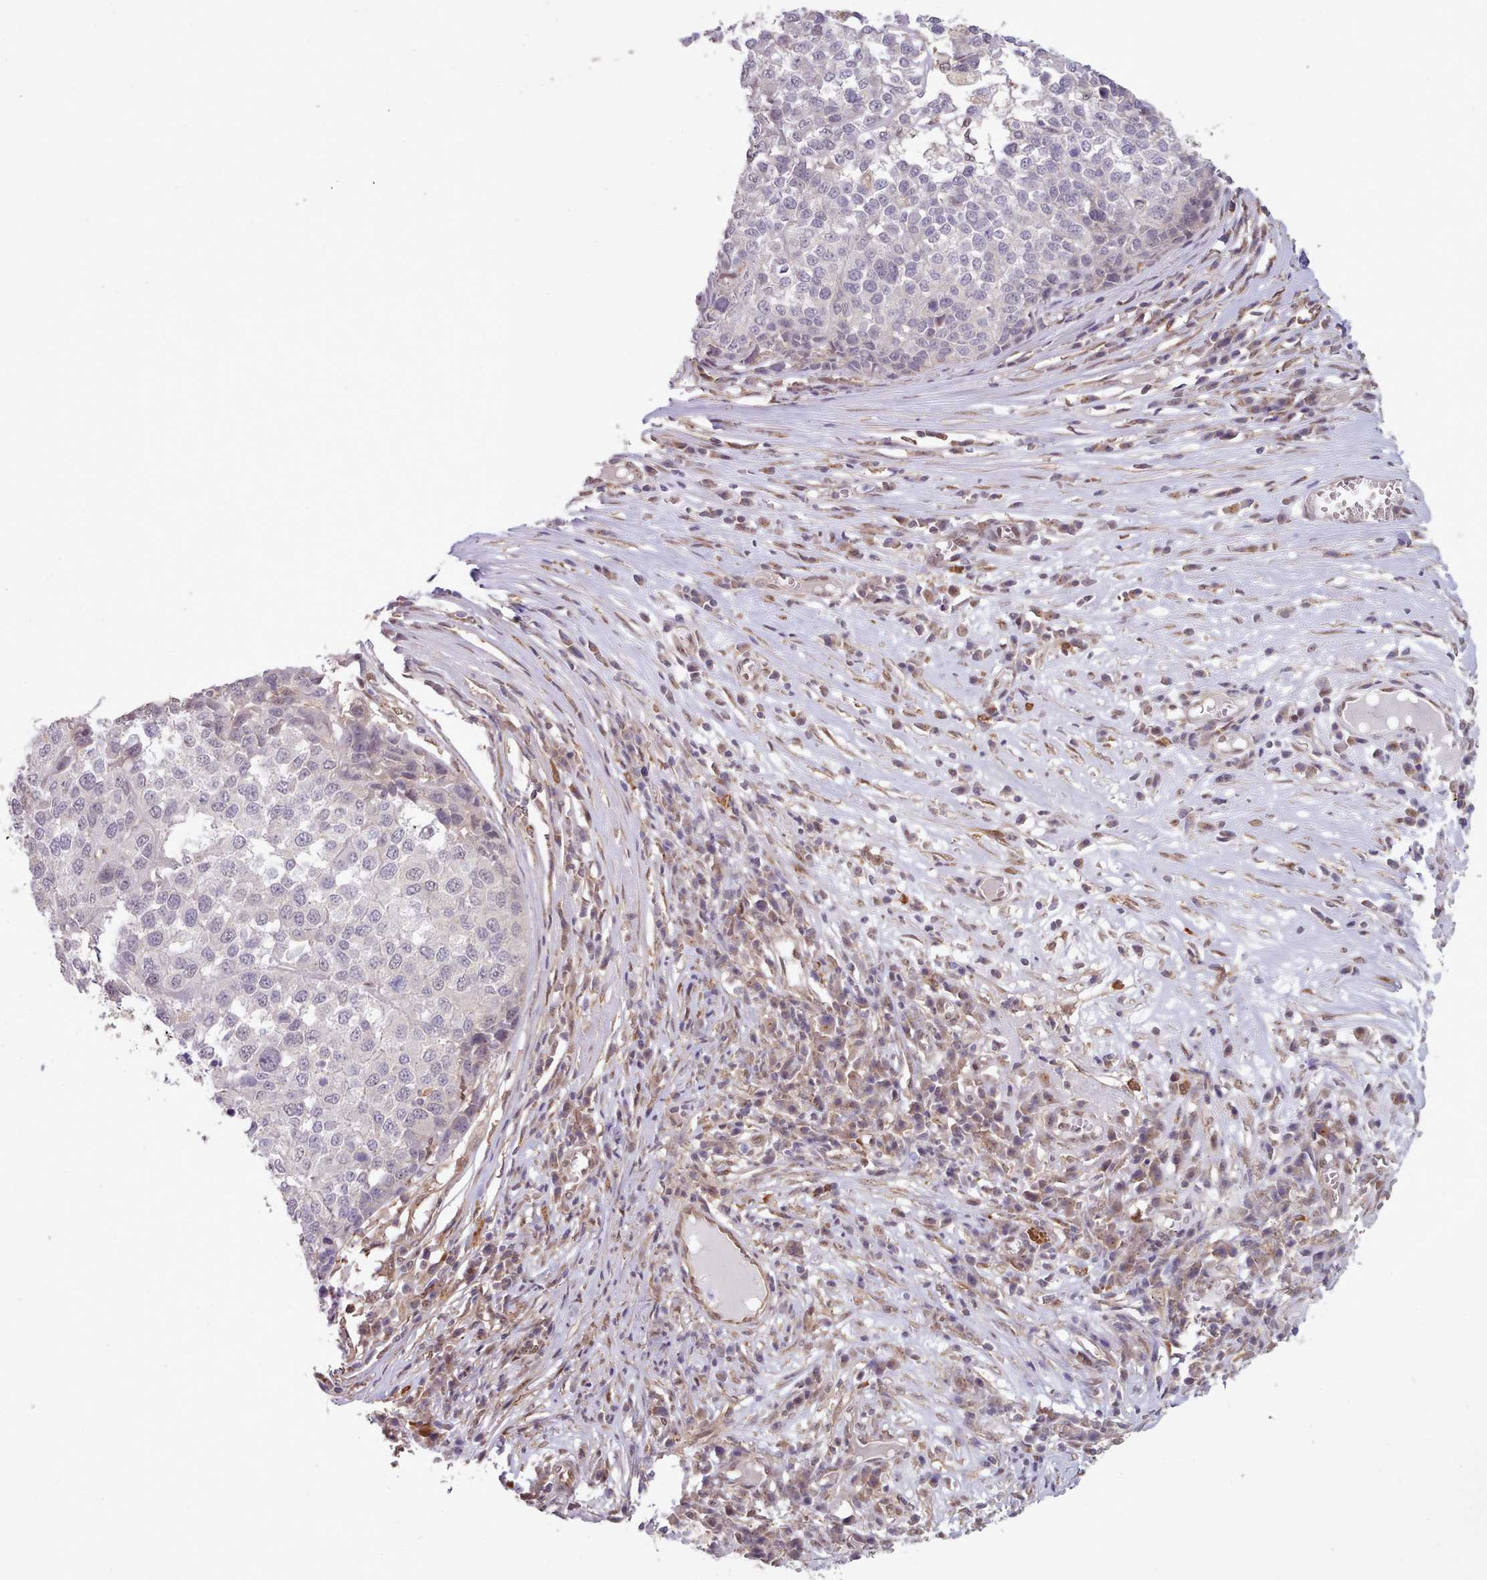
{"staining": {"intensity": "negative", "quantity": "none", "location": "none"}, "tissue": "melanoma", "cell_type": "Tumor cells", "image_type": "cancer", "snomed": [{"axis": "morphology", "description": "Malignant melanoma, Metastatic site"}, {"axis": "topography", "description": "Lymph node"}], "caption": "This histopathology image is of malignant melanoma (metastatic site) stained with immunohistochemistry to label a protein in brown with the nuclei are counter-stained blue. There is no positivity in tumor cells. (Stains: DAB (3,3'-diaminobenzidine) immunohistochemistry (IHC) with hematoxylin counter stain, Microscopy: brightfield microscopy at high magnification).", "gene": "CES3", "patient": {"sex": "male", "age": 44}}